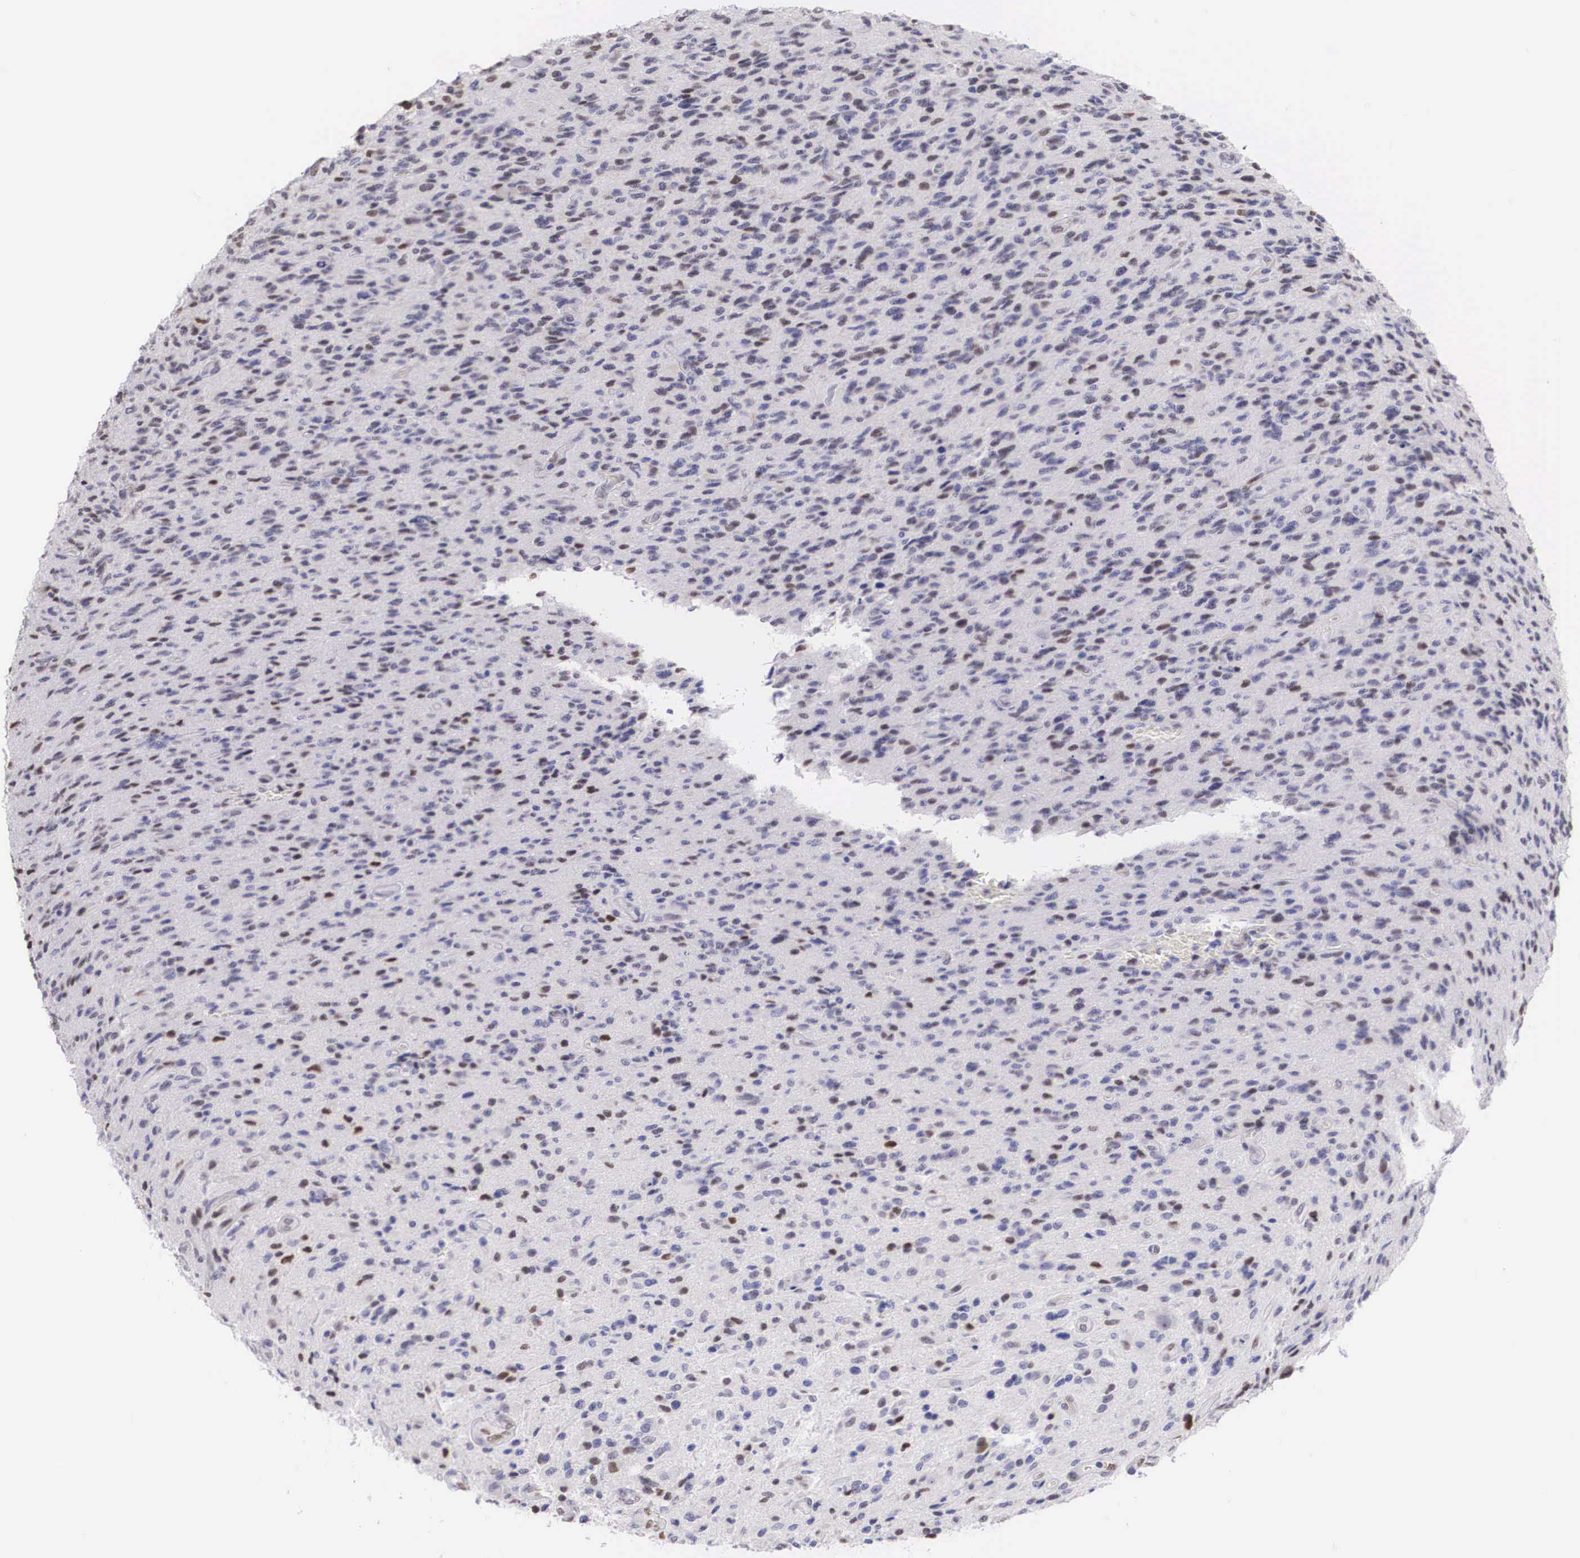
{"staining": {"intensity": "weak", "quantity": "<25%", "location": "nuclear"}, "tissue": "glioma", "cell_type": "Tumor cells", "image_type": "cancer", "snomed": [{"axis": "morphology", "description": "Glioma, malignant, High grade"}, {"axis": "topography", "description": "Brain"}], "caption": "The histopathology image demonstrates no staining of tumor cells in malignant glioma (high-grade). (DAB IHC, high magnification).", "gene": "HMGN5", "patient": {"sex": "male", "age": 36}}